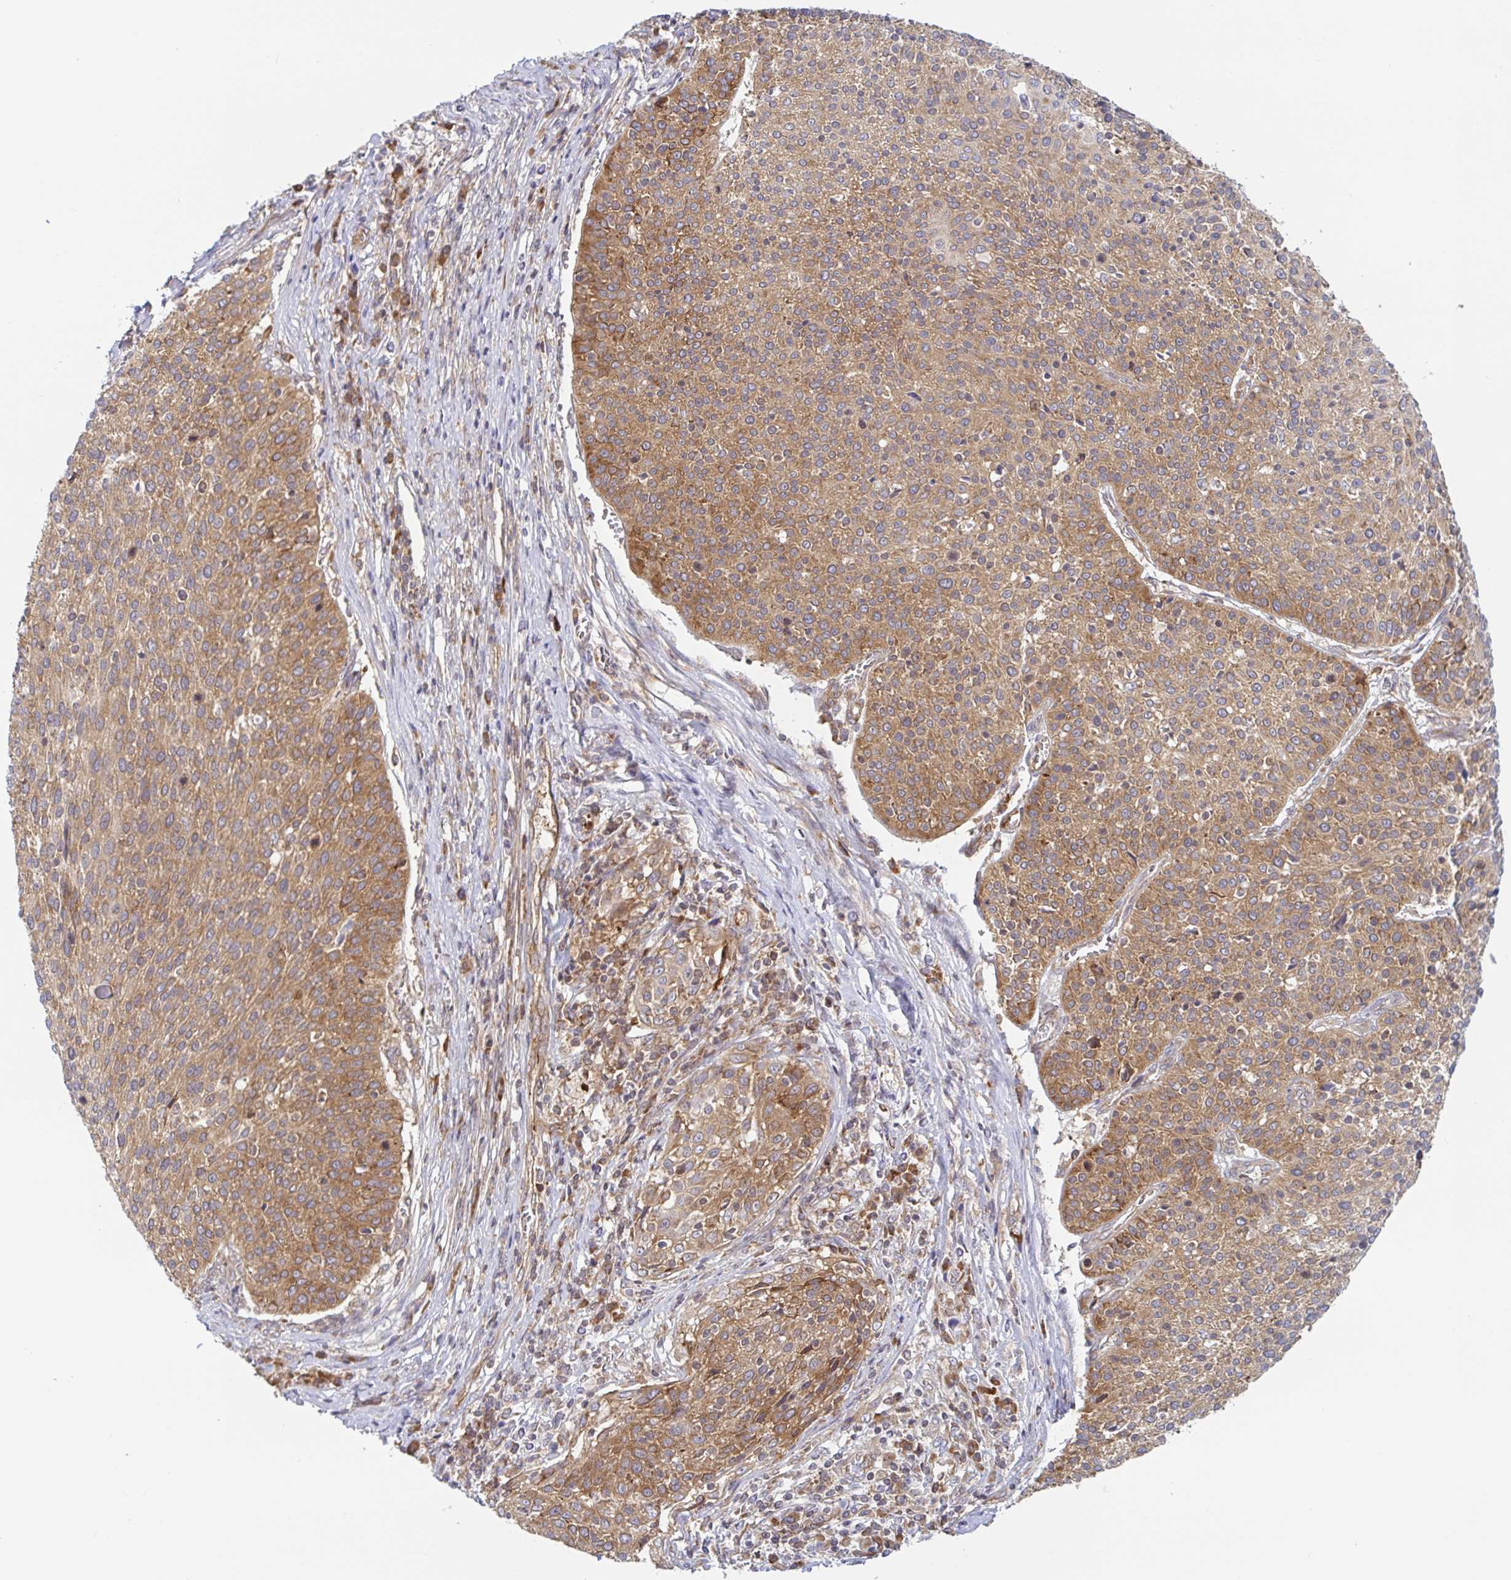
{"staining": {"intensity": "moderate", "quantity": ">75%", "location": "cytoplasmic/membranous"}, "tissue": "cervical cancer", "cell_type": "Tumor cells", "image_type": "cancer", "snomed": [{"axis": "morphology", "description": "Squamous cell carcinoma, NOS"}, {"axis": "topography", "description": "Cervix"}], "caption": "About >75% of tumor cells in human cervical cancer (squamous cell carcinoma) display moderate cytoplasmic/membranous protein staining as visualized by brown immunohistochemical staining.", "gene": "LARP1", "patient": {"sex": "female", "age": 31}}